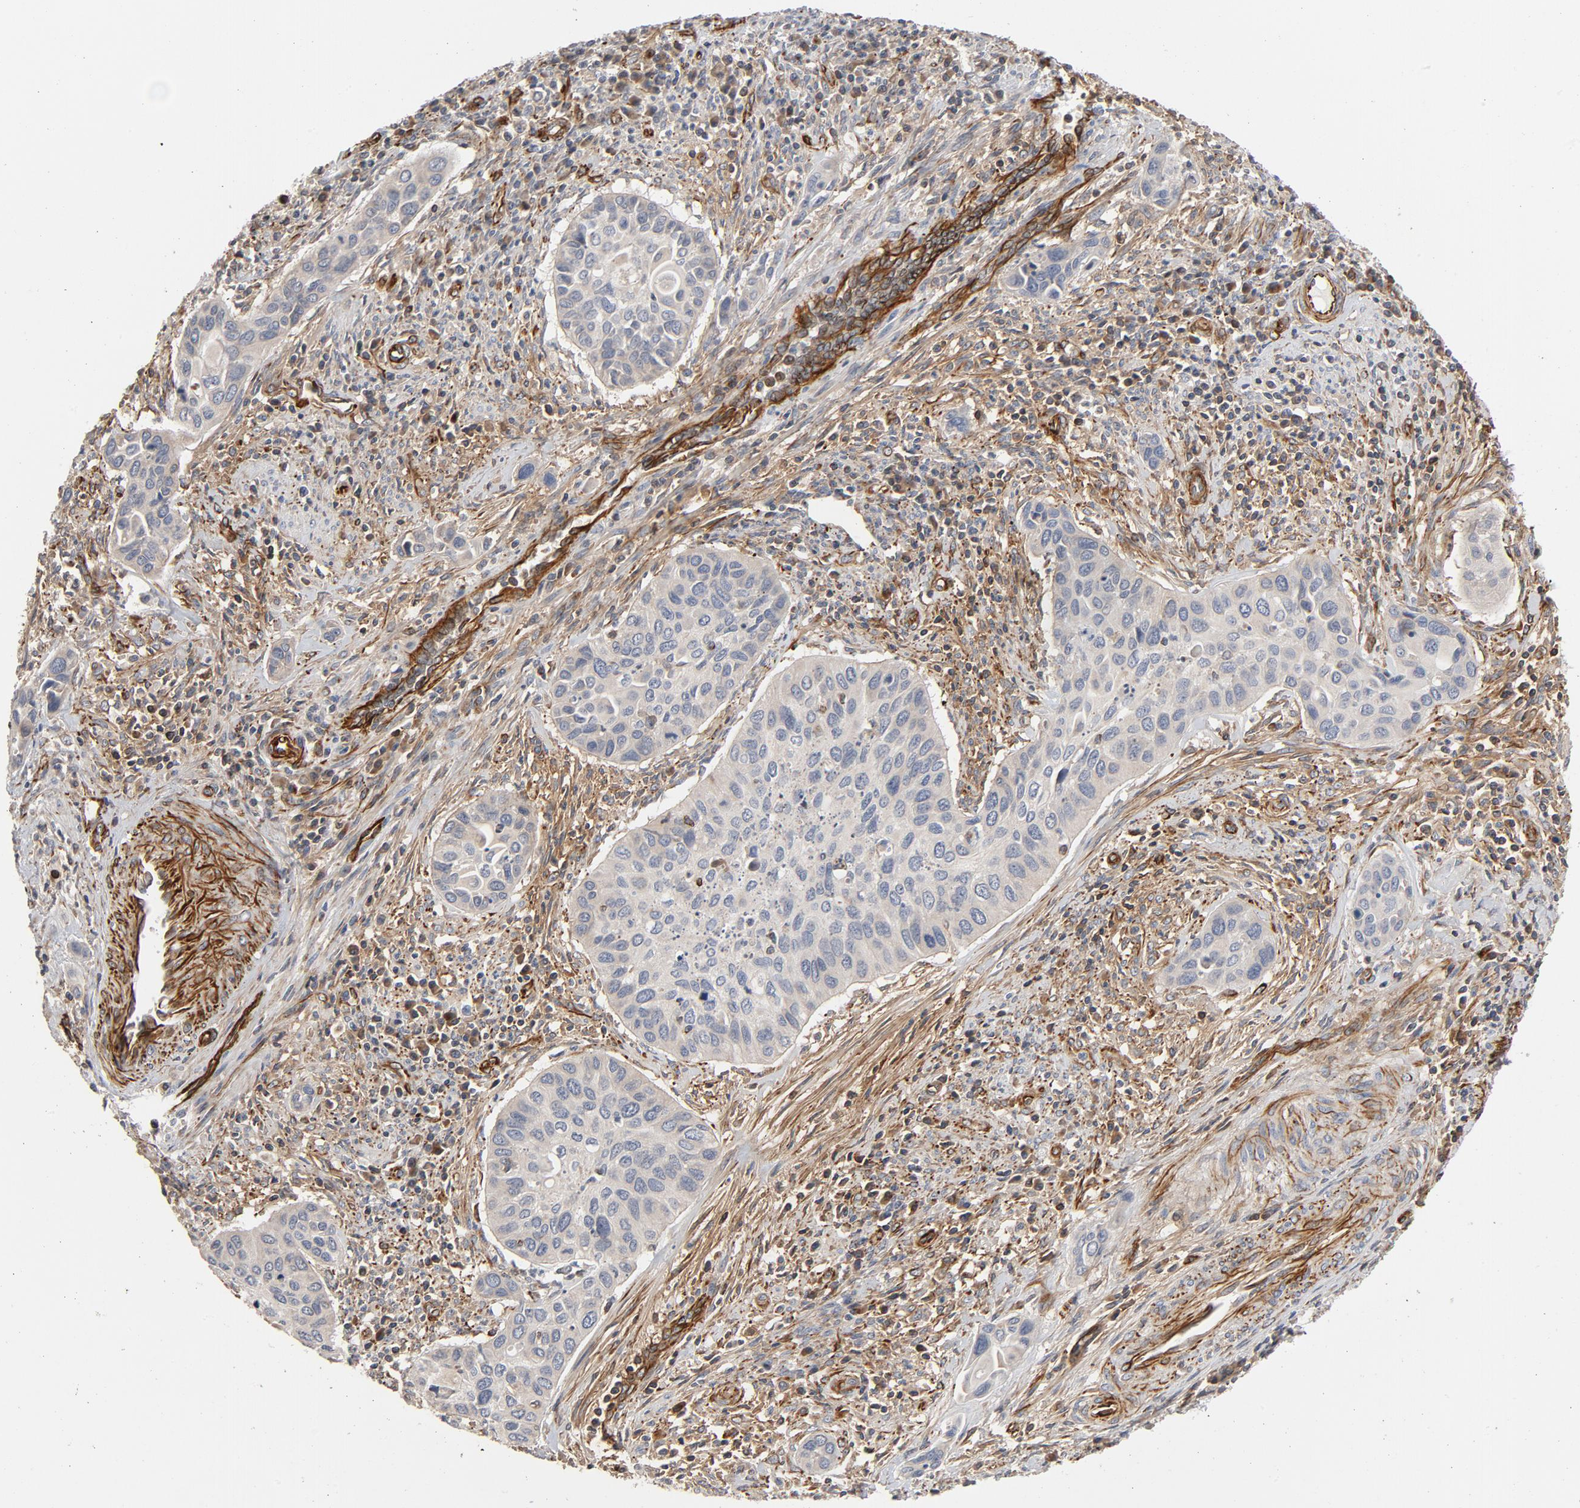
{"staining": {"intensity": "weak", "quantity": "<25%", "location": "cytoplasmic/membranous"}, "tissue": "cervical cancer", "cell_type": "Tumor cells", "image_type": "cancer", "snomed": [{"axis": "morphology", "description": "Adenocarcinoma, NOS"}, {"axis": "topography", "description": "Cervix"}], "caption": "Human cervical cancer stained for a protein using IHC demonstrates no staining in tumor cells.", "gene": "FAM118A", "patient": {"sex": "female", "age": 29}}